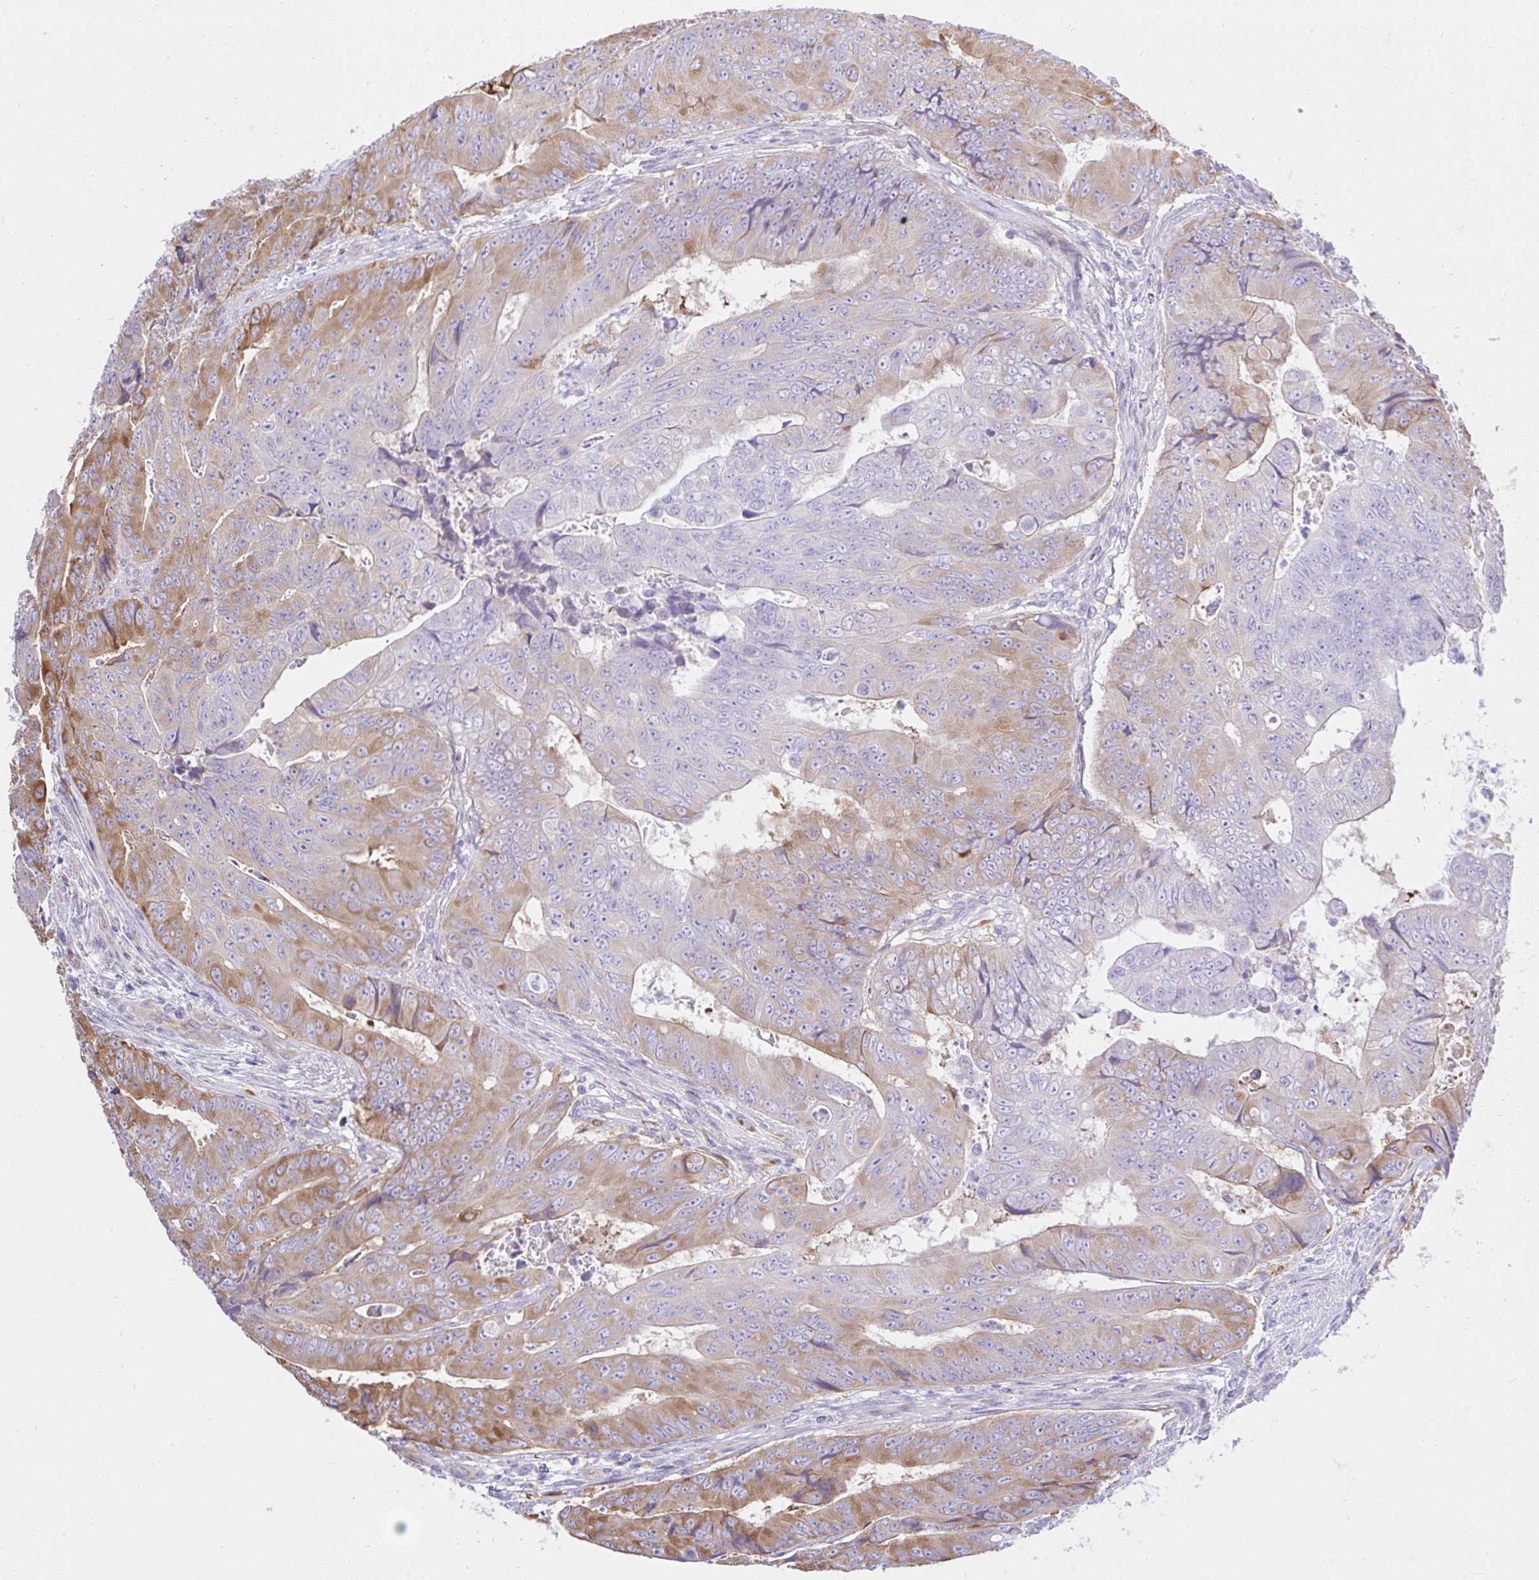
{"staining": {"intensity": "moderate", "quantity": "<25%", "location": "cytoplasmic/membranous"}, "tissue": "colorectal cancer", "cell_type": "Tumor cells", "image_type": "cancer", "snomed": [{"axis": "morphology", "description": "Adenocarcinoma, NOS"}, {"axis": "topography", "description": "Colon"}], "caption": "Tumor cells exhibit moderate cytoplasmic/membranous positivity in about <25% of cells in colorectal adenocarcinoma.", "gene": "EEF1A2", "patient": {"sex": "female", "age": 48}}